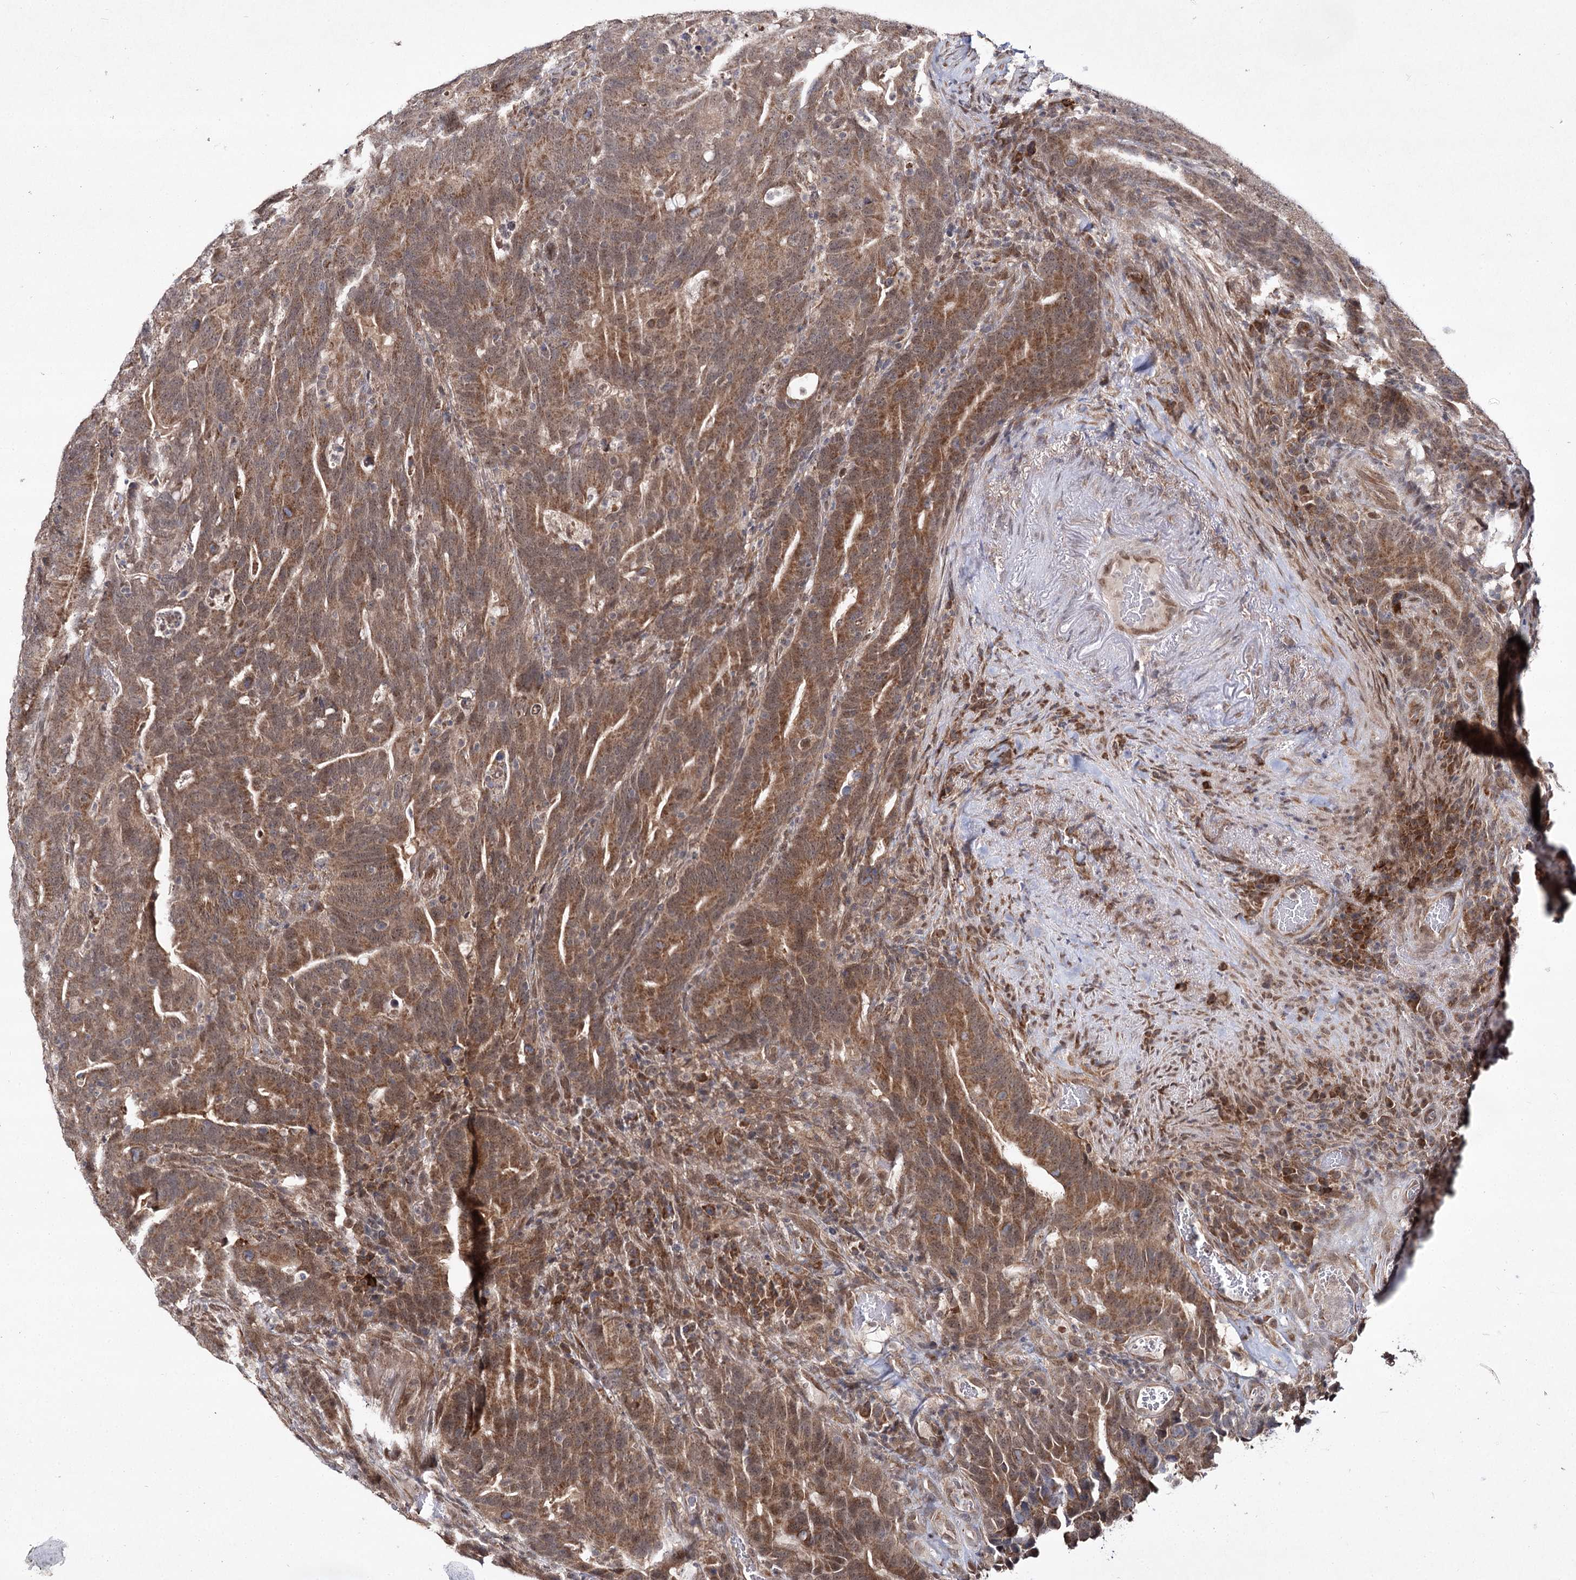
{"staining": {"intensity": "moderate", "quantity": ">75%", "location": "cytoplasmic/membranous"}, "tissue": "colorectal cancer", "cell_type": "Tumor cells", "image_type": "cancer", "snomed": [{"axis": "morphology", "description": "Adenocarcinoma, NOS"}, {"axis": "topography", "description": "Colon"}], "caption": "IHC micrograph of colorectal cancer (adenocarcinoma) stained for a protein (brown), which demonstrates medium levels of moderate cytoplasmic/membranous positivity in about >75% of tumor cells.", "gene": "TRNT1", "patient": {"sex": "female", "age": 66}}